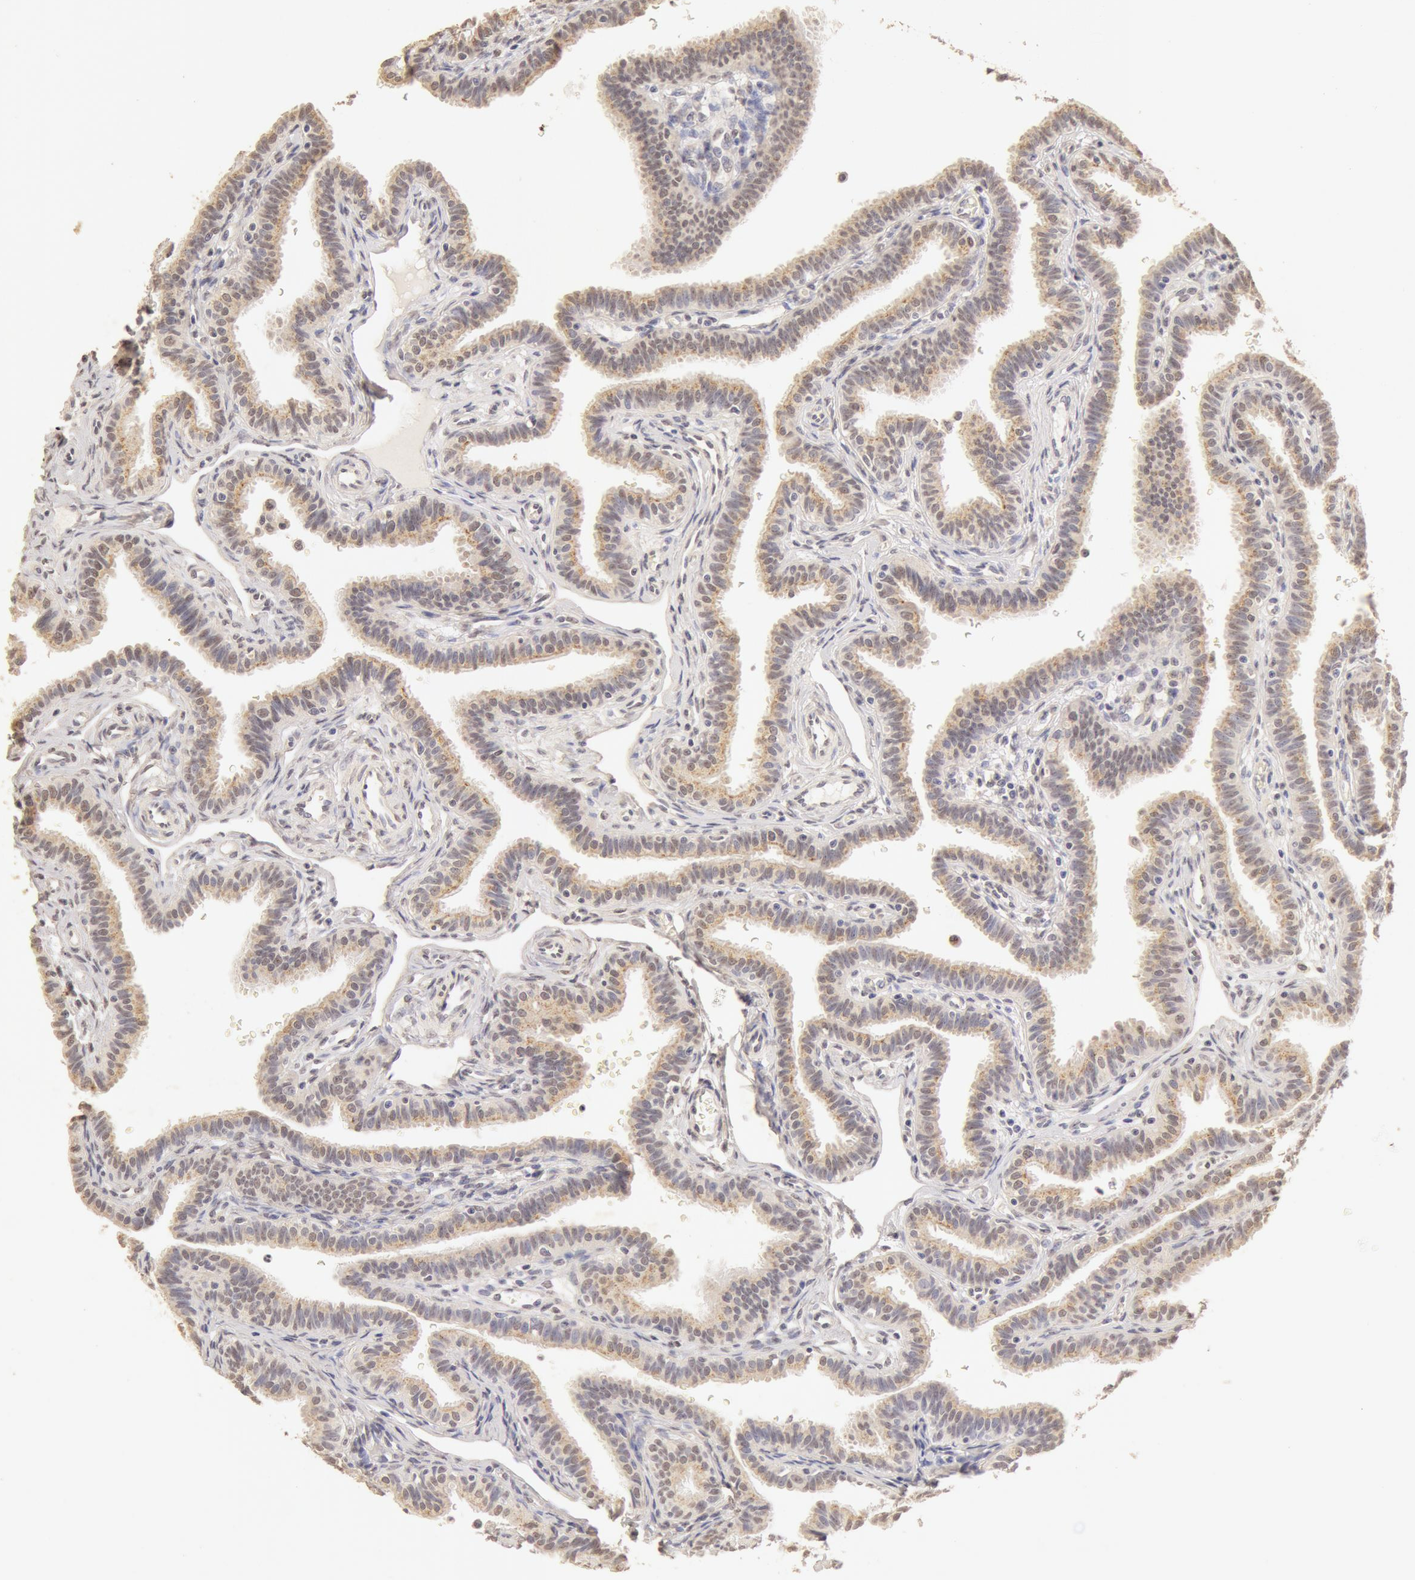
{"staining": {"intensity": "weak", "quantity": ">75%", "location": "cytoplasmic/membranous"}, "tissue": "fallopian tube", "cell_type": "Glandular cells", "image_type": "normal", "snomed": [{"axis": "morphology", "description": "Normal tissue, NOS"}, {"axis": "topography", "description": "Fallopian tube"}], "caption": "High-magnification brightfield microscopy of benign fallopian tube stained with DAB (brown) and counterstained with hematoxylin (blue). glandular cells exhibit weak cytoplasmic/membranous staining is identified in approximately>75% of cells.", "gene": "SNRNP70", "patient": {"sex": "female", "age": 32}}